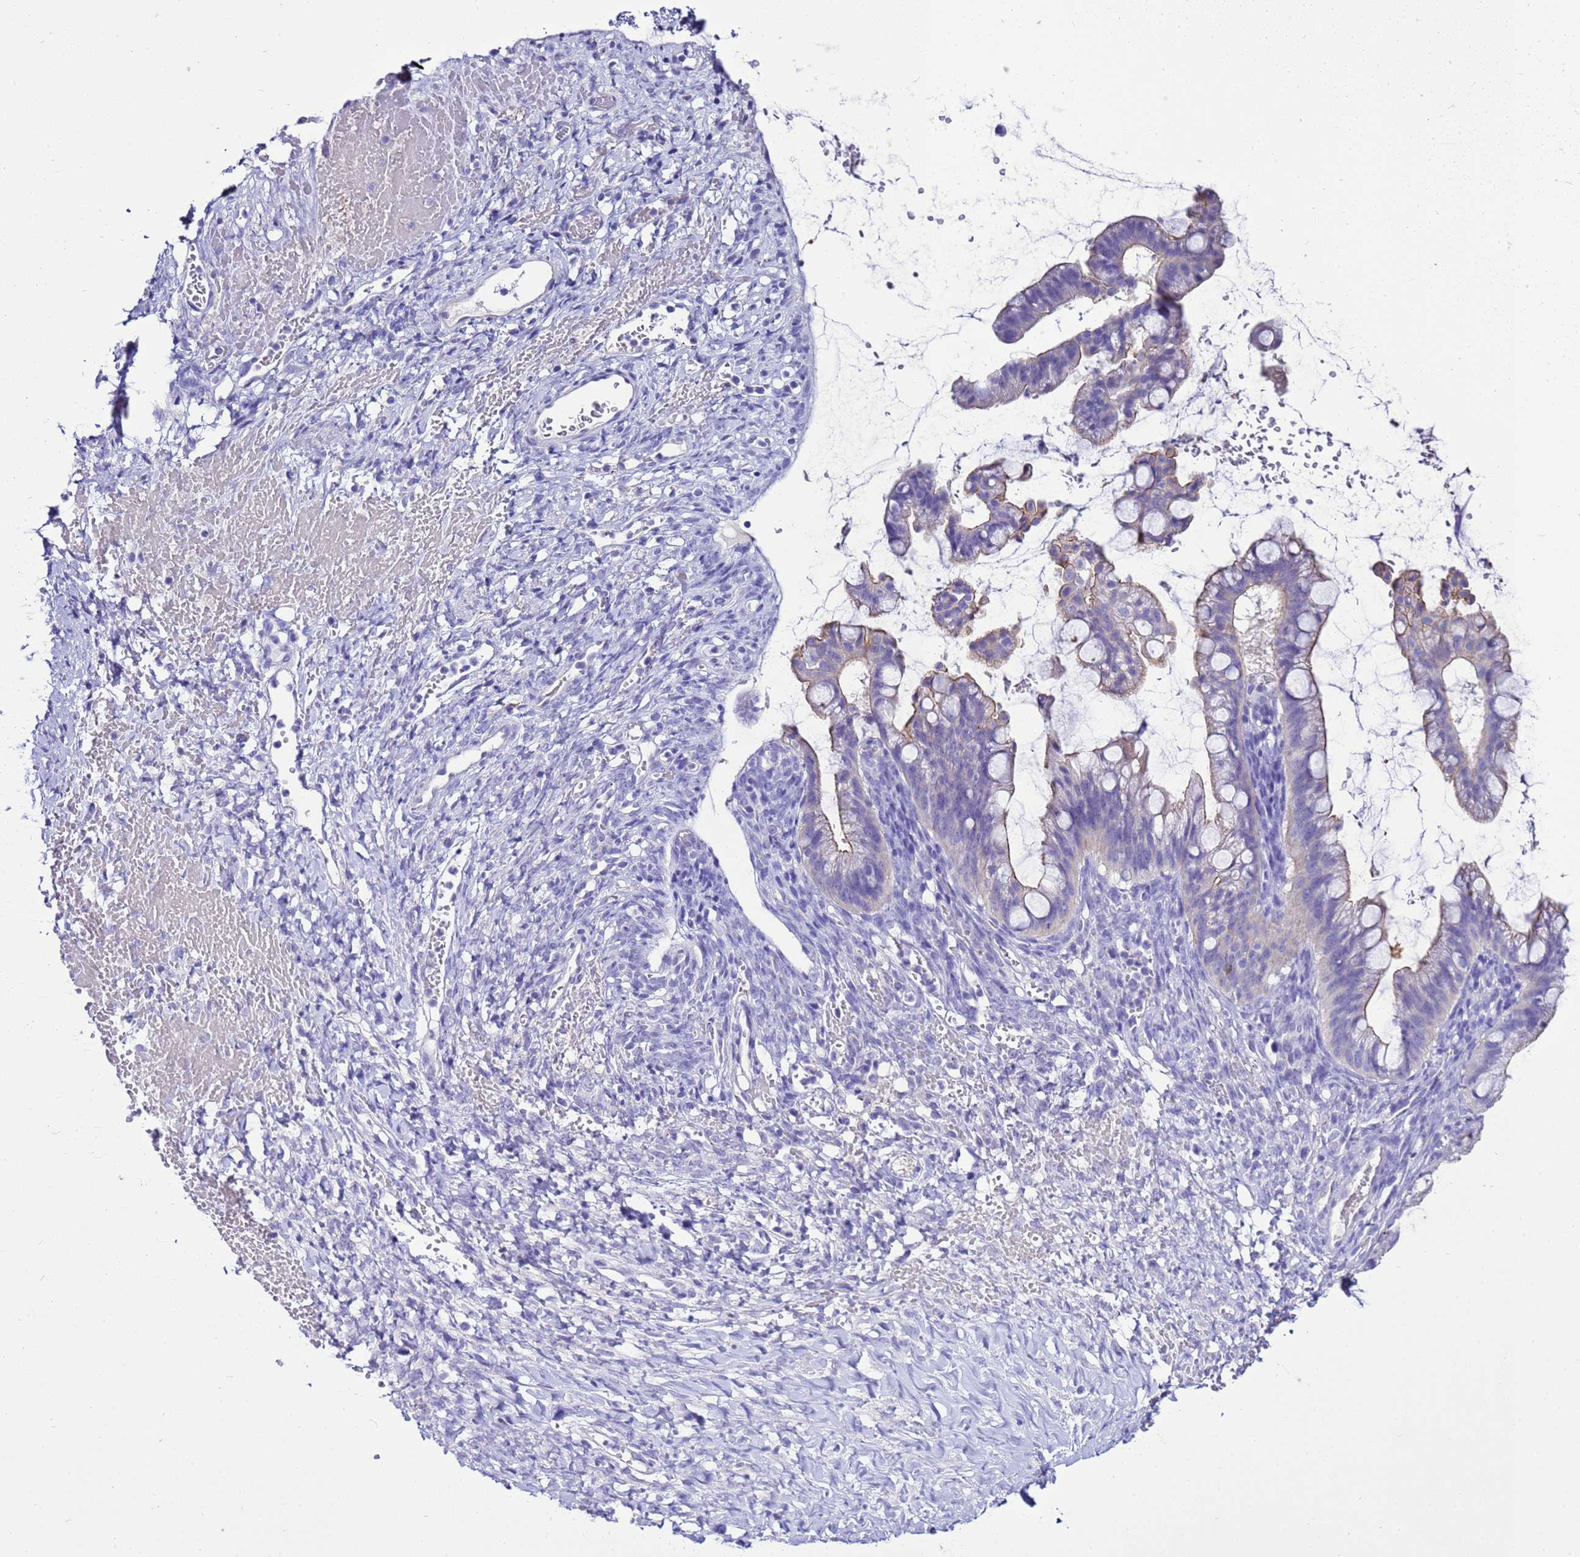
{"staining": {"intensity": "negative", "quantity": "none", "location": "none"}, "tissue": "ovarian cancer", "cell_type": "Tumor cells", "image_type": "cancer", "snomed": [{"axis": "morphology", "description": "Cystadenocarcinoma, mucinous, NOS"}, {"axis": "topography", "description": "Ovary"}], "caption": "A histopathology image of ovarian mucinous cystadenocarcinoma stained for a protein displays no brown staining in tumor cells.", "gene": "BEST2", "patient": {"sex": "female", "age": 73}}